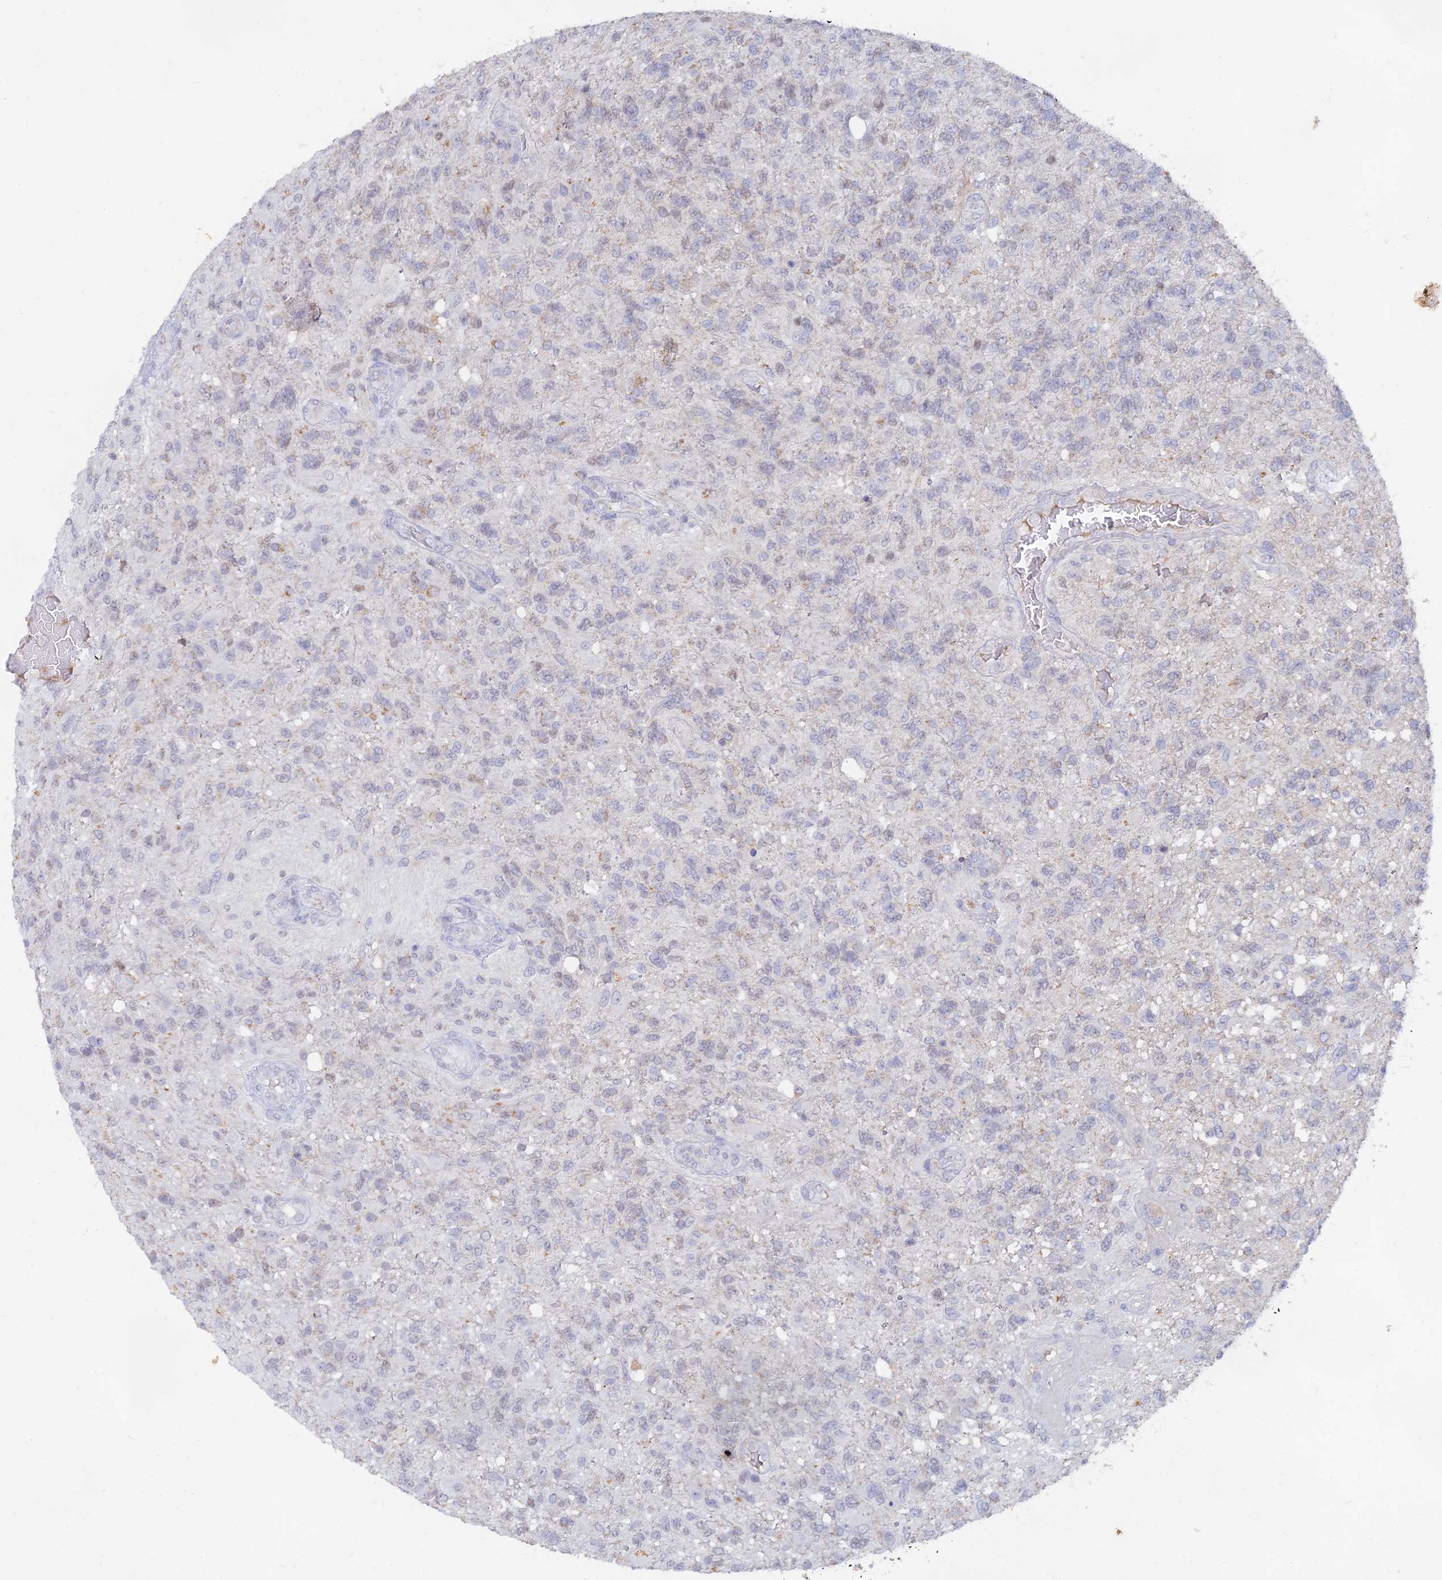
{"staining": {"intensity": "negative", "quantity": "none", "location": "none"}, "tissue": "glioma", "cell_type": "Tumor cells", "image_type": "cancer", "snomed": [{"axis": "morphology", "description": "Glioma, malignant, High grade"}, {"axis": "topography", "description": "Brain"}], "caption": "IHC histopathology image of glioma stained for a protein (brown), which shows no positivity in tumor cells.", "gene": "LRIF1", "patient": {"sex": "male", "age": 56}}